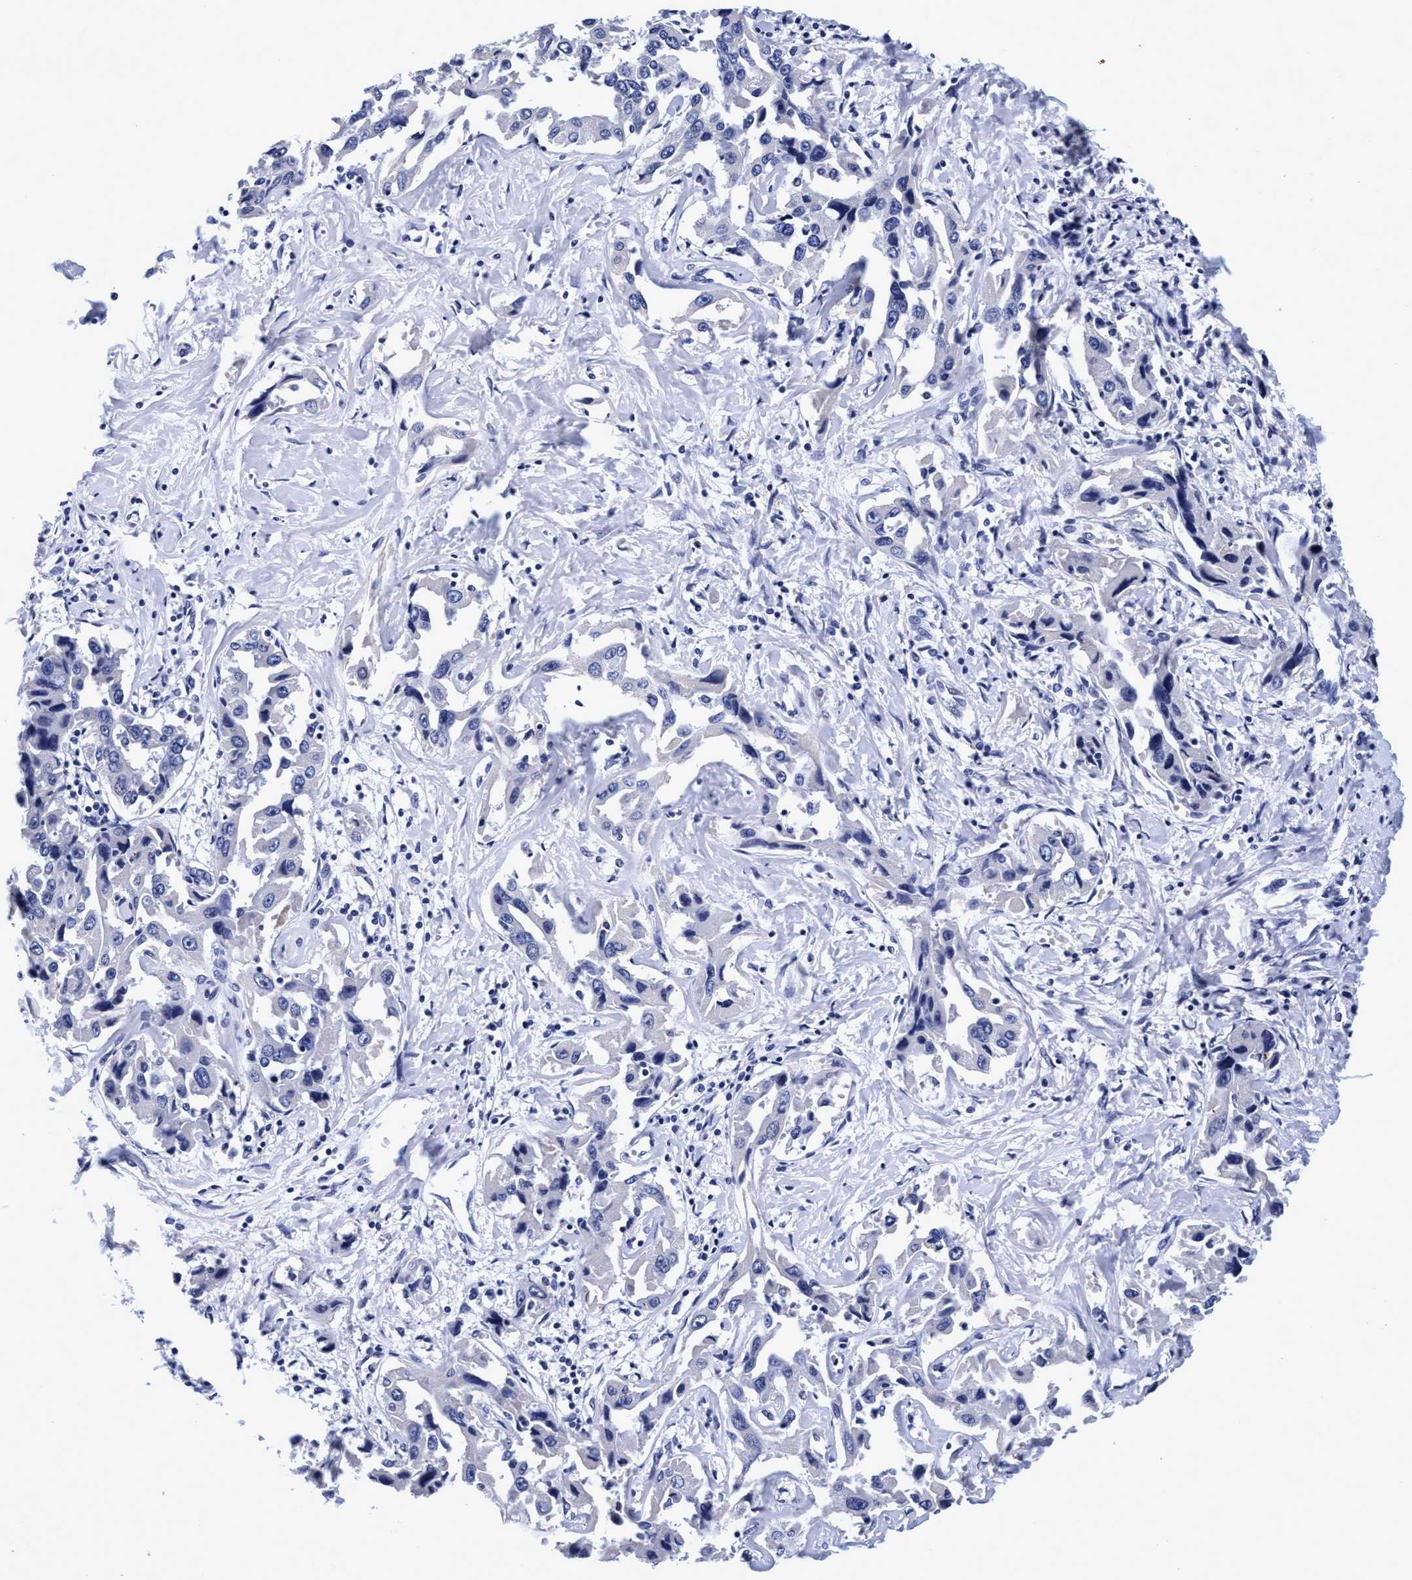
{"staining": {"intensity": "negative", "quantity": "none", "location": "none"}, "tissue": "liver cancer", "cell_type": "Tumor cells", "image_type": "cancer", "snomed": [{"axis": "morphology", "description": "Cholangiocarcinoma"}, {"axis": "topography", "description": "Liver"}], "caption": "Tumor cells are negative for protein expression in human liver cholangiocarcinoma.", "gene": "PLPPR1", "patient": {"sex": "male", "age": 59}}